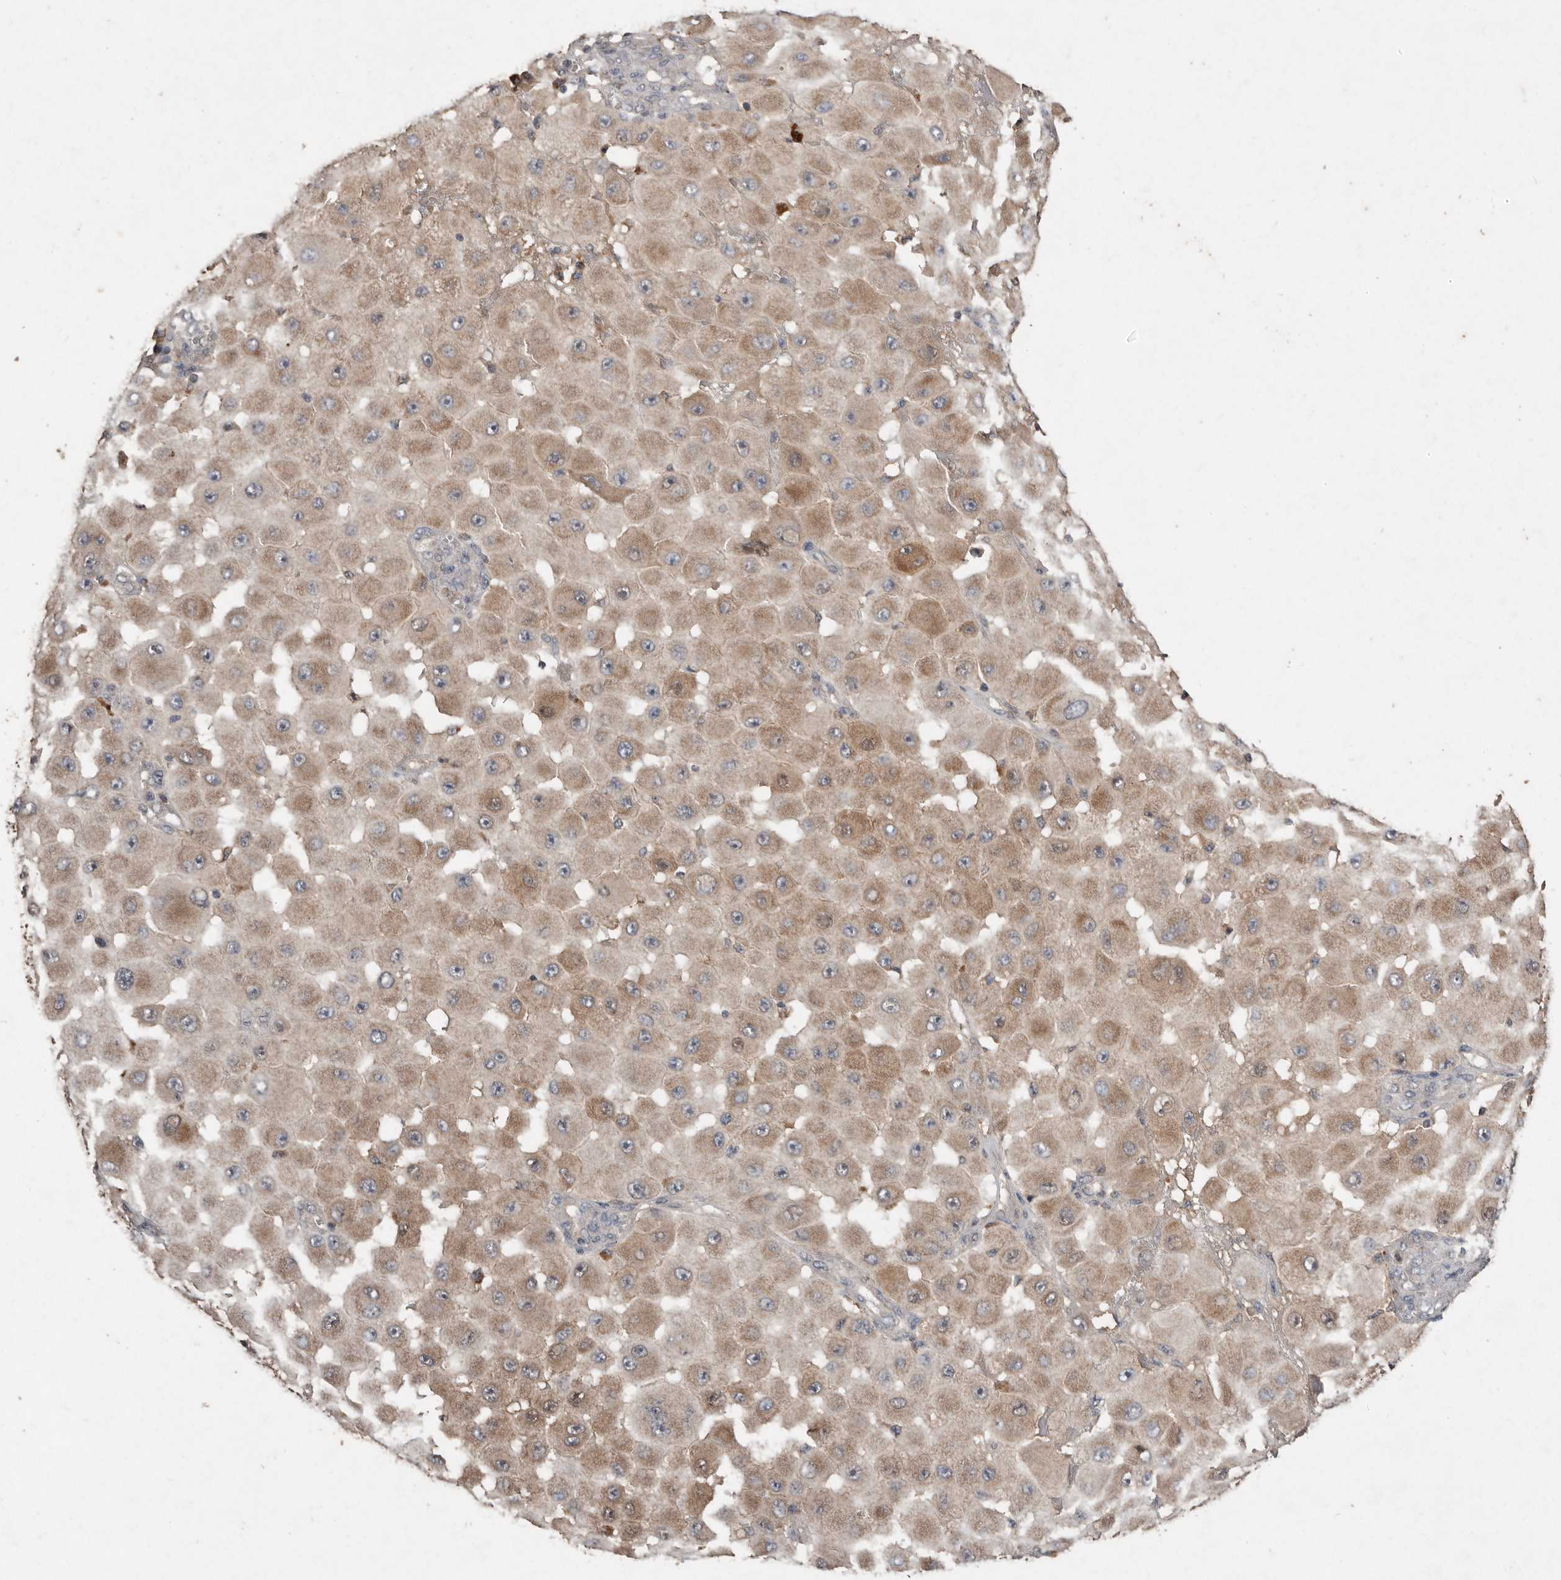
{"staining": {"intensity": "weak", "quantity": ">75%", "location": "cytoplasmic/membranous"}, "tissue": "melanoma", "cell_type": "Tumor cells", "image_type": "cancer", "snomed": [{"axis": "morphology", "description": "Malignant melanoma, NOS"}, {"axis": "topography", "description": "Skin"}], "caption": "Immunohistochemical staining of human malignant melanoma exhibits weak cytoplasmic/membranous protein staining in about >75% of tumor cells. (DAB (3,3'-diaminobenzidine) = brown stain, brightfield microscopy at high magnification).", "gene": "EDEM1", "patient": {"sex": "female", "age": 81}}